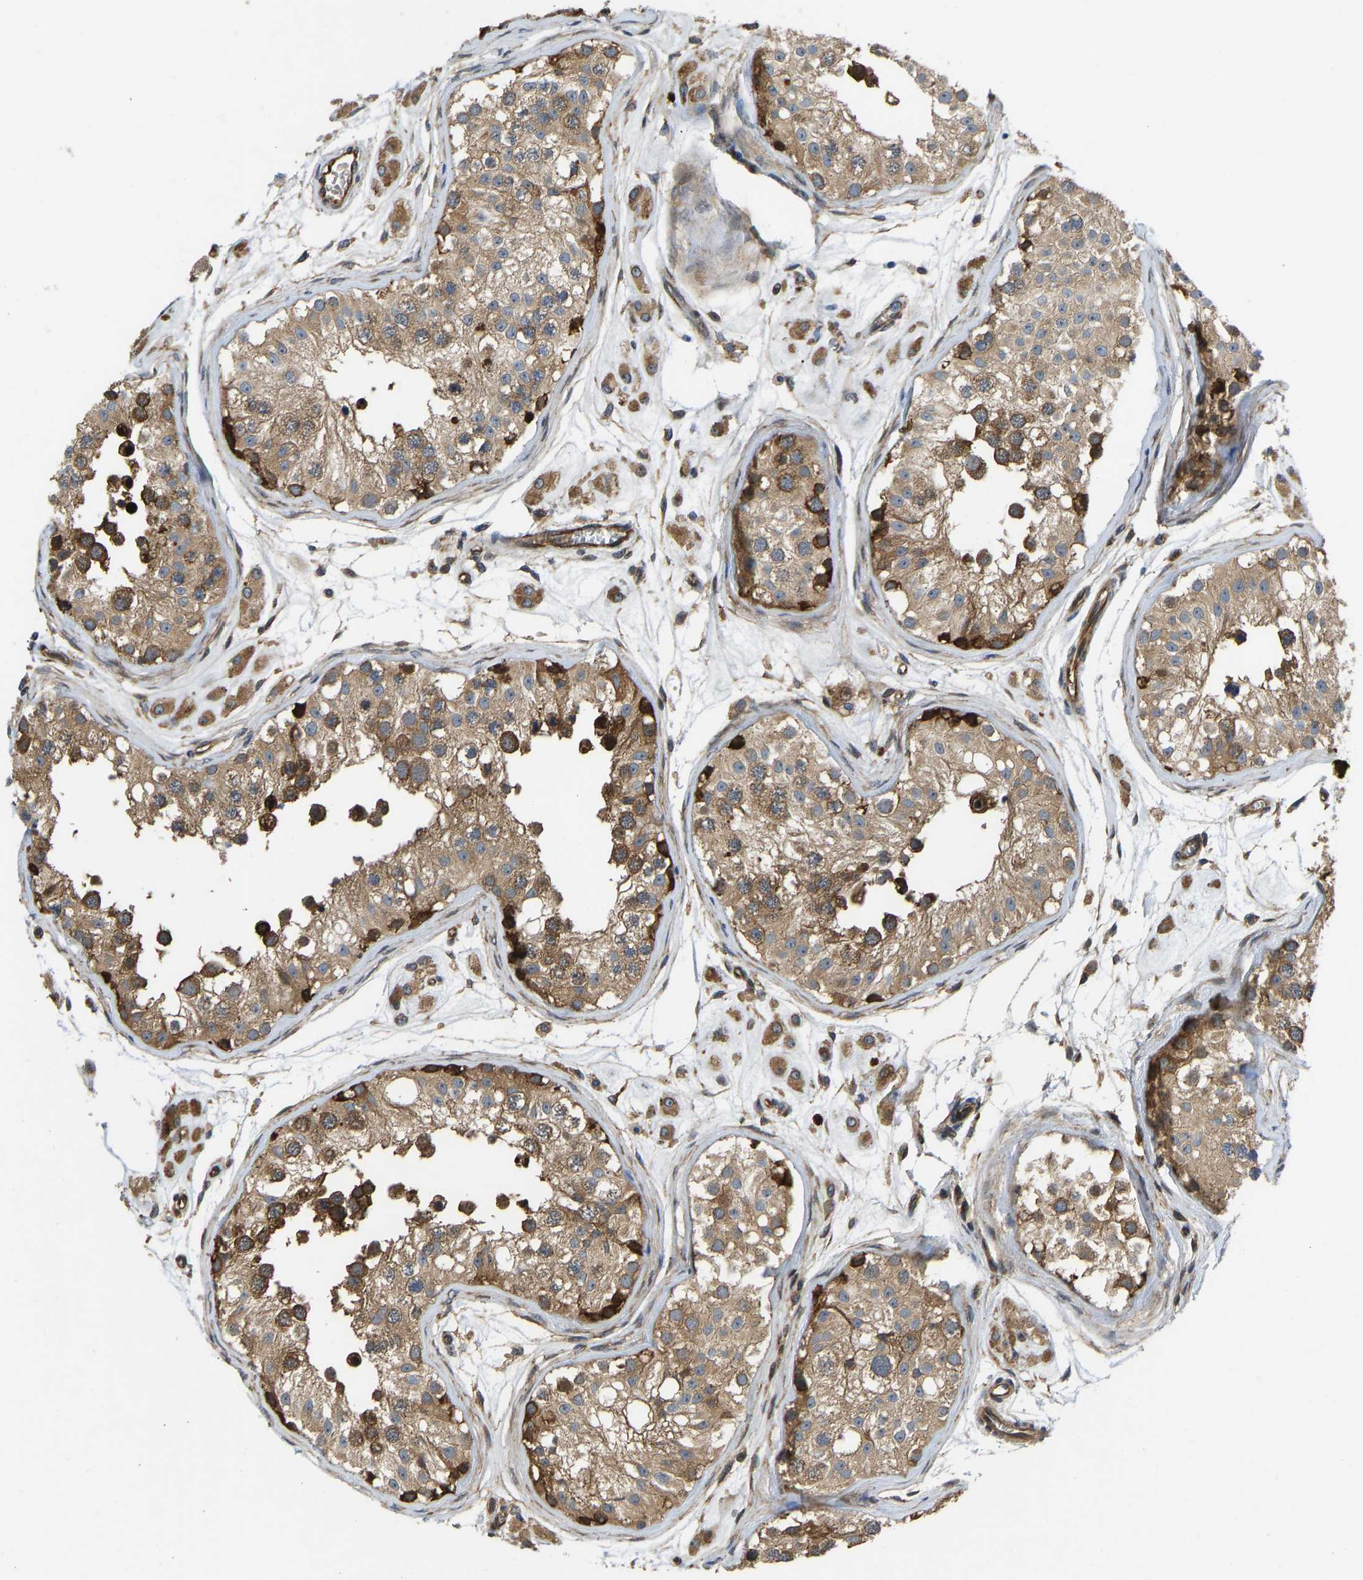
{"staining": {"intensity": "strong", "quantity": ">75%", "location": "cytoplasmic/membranous"}, "tissue": "testis", "cell_type": "Cells in seminiferous ducts", "image_type": "normal", "snomed": [{"axis": "morphology", "description": "Normal tissue, NOS"}, {"axis": "morphology", "description": "Adenocarcinoma, metastatic, NOS"}, {"axis": "topography", "description": "Testis"}], "caption": "Testis stained with a brown dye reveals strong cytoplasmic/membranous positive positivity in about >75% of cells in seminiferous ducts.", "gene": "RASGRF2", "patient": {"sex": "male", "age": 26}}